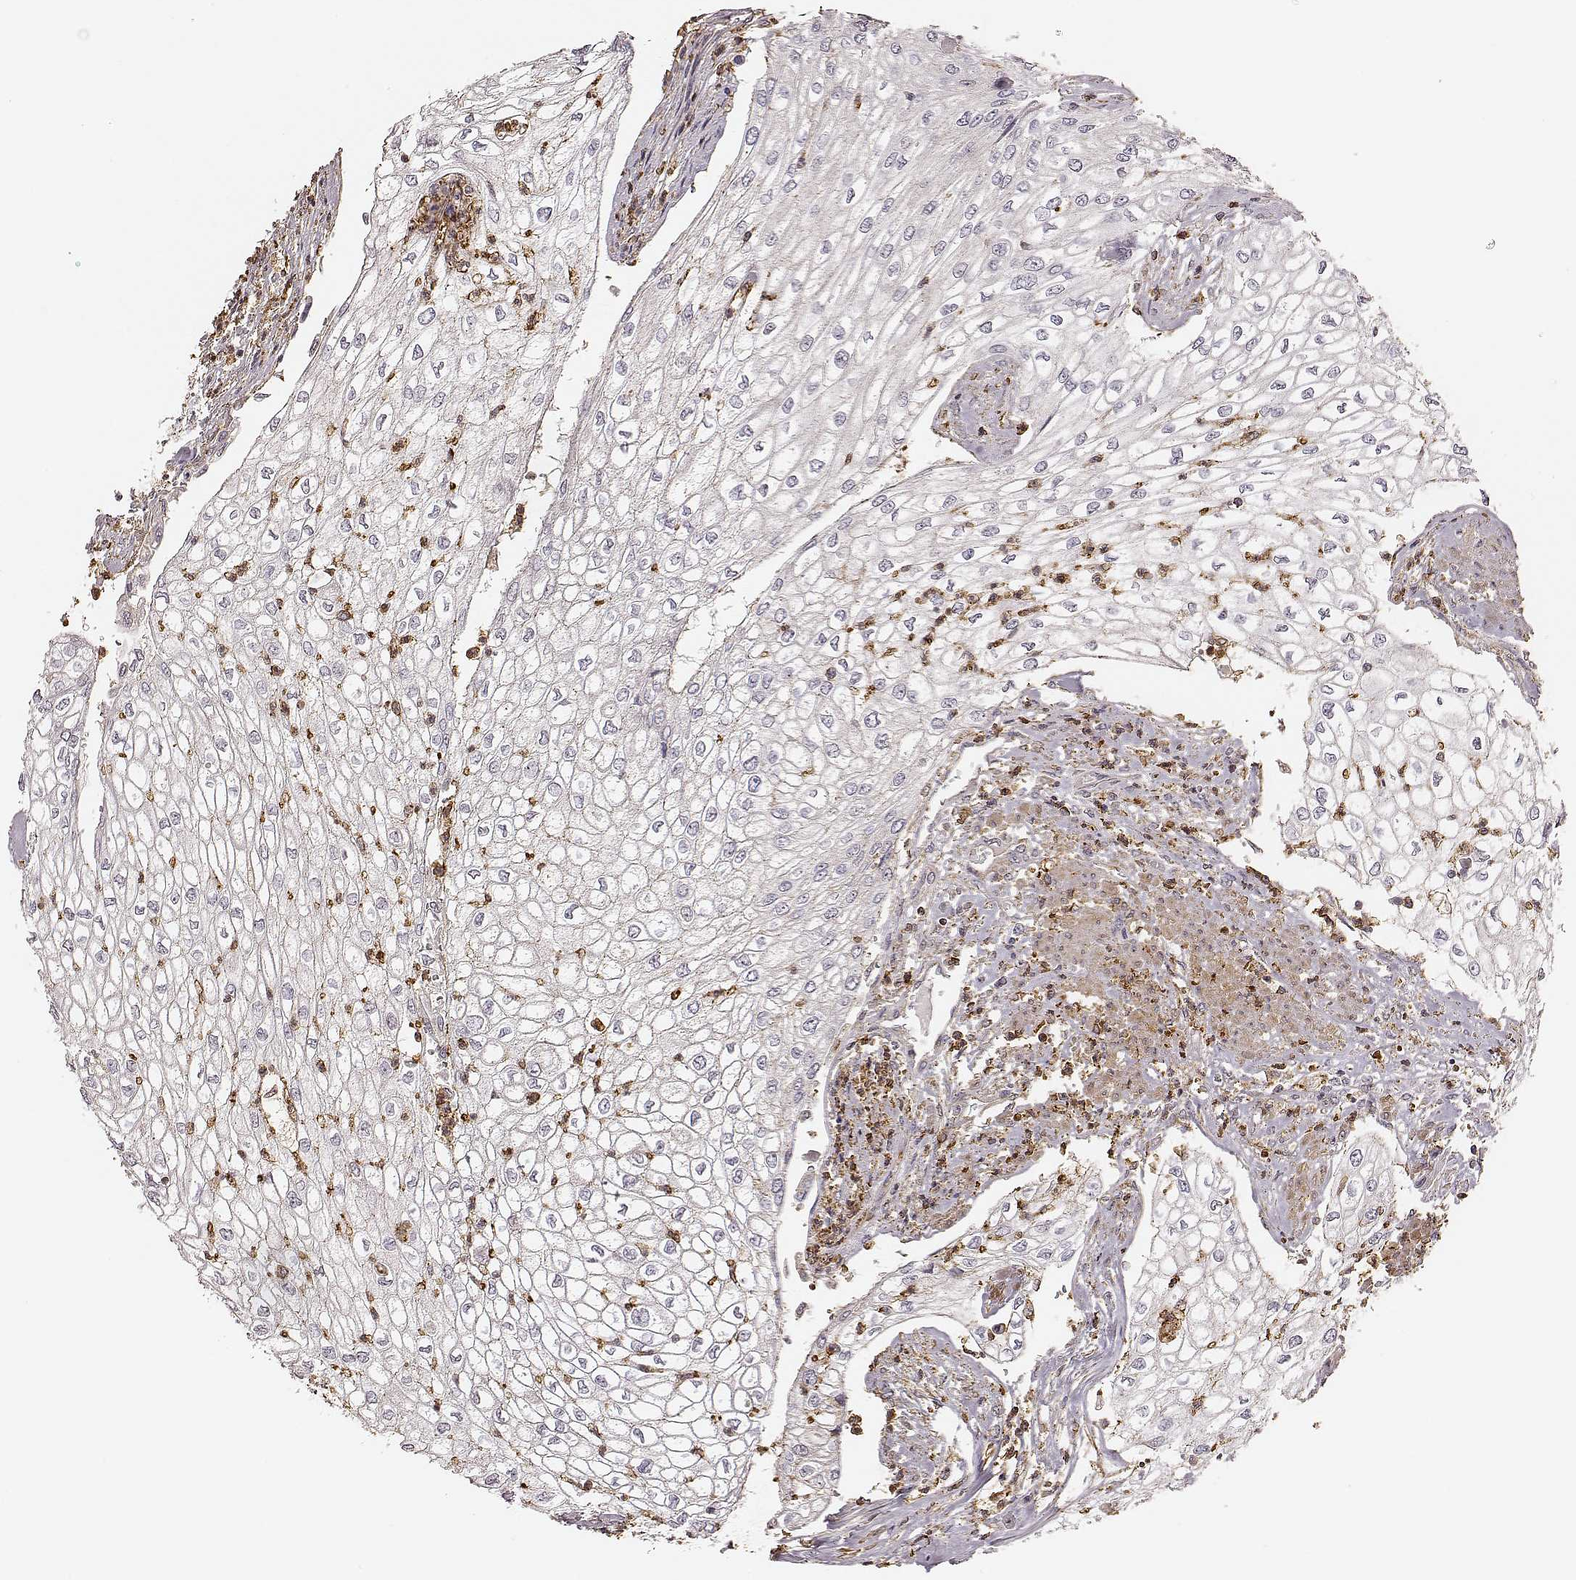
{"staining": {"intensity": "negative", "quantity": "none", "location": "none"}, "tissue": "urothelial cancer", "cell_type": "Tumor cells", "image_type": "cancer", "snomed": [{"axis": "morphology", "description": "Urothelial carcinoma, High grade"}, {"axis": "topography", "description": "Urinary bladder"}], "caption": "This is an IHC micrograph of high-grade urothelial carcinoma. There is no staining in tumor cells.", "gene": "ZYX", "patient": {"sex": "male", "age": 62}}